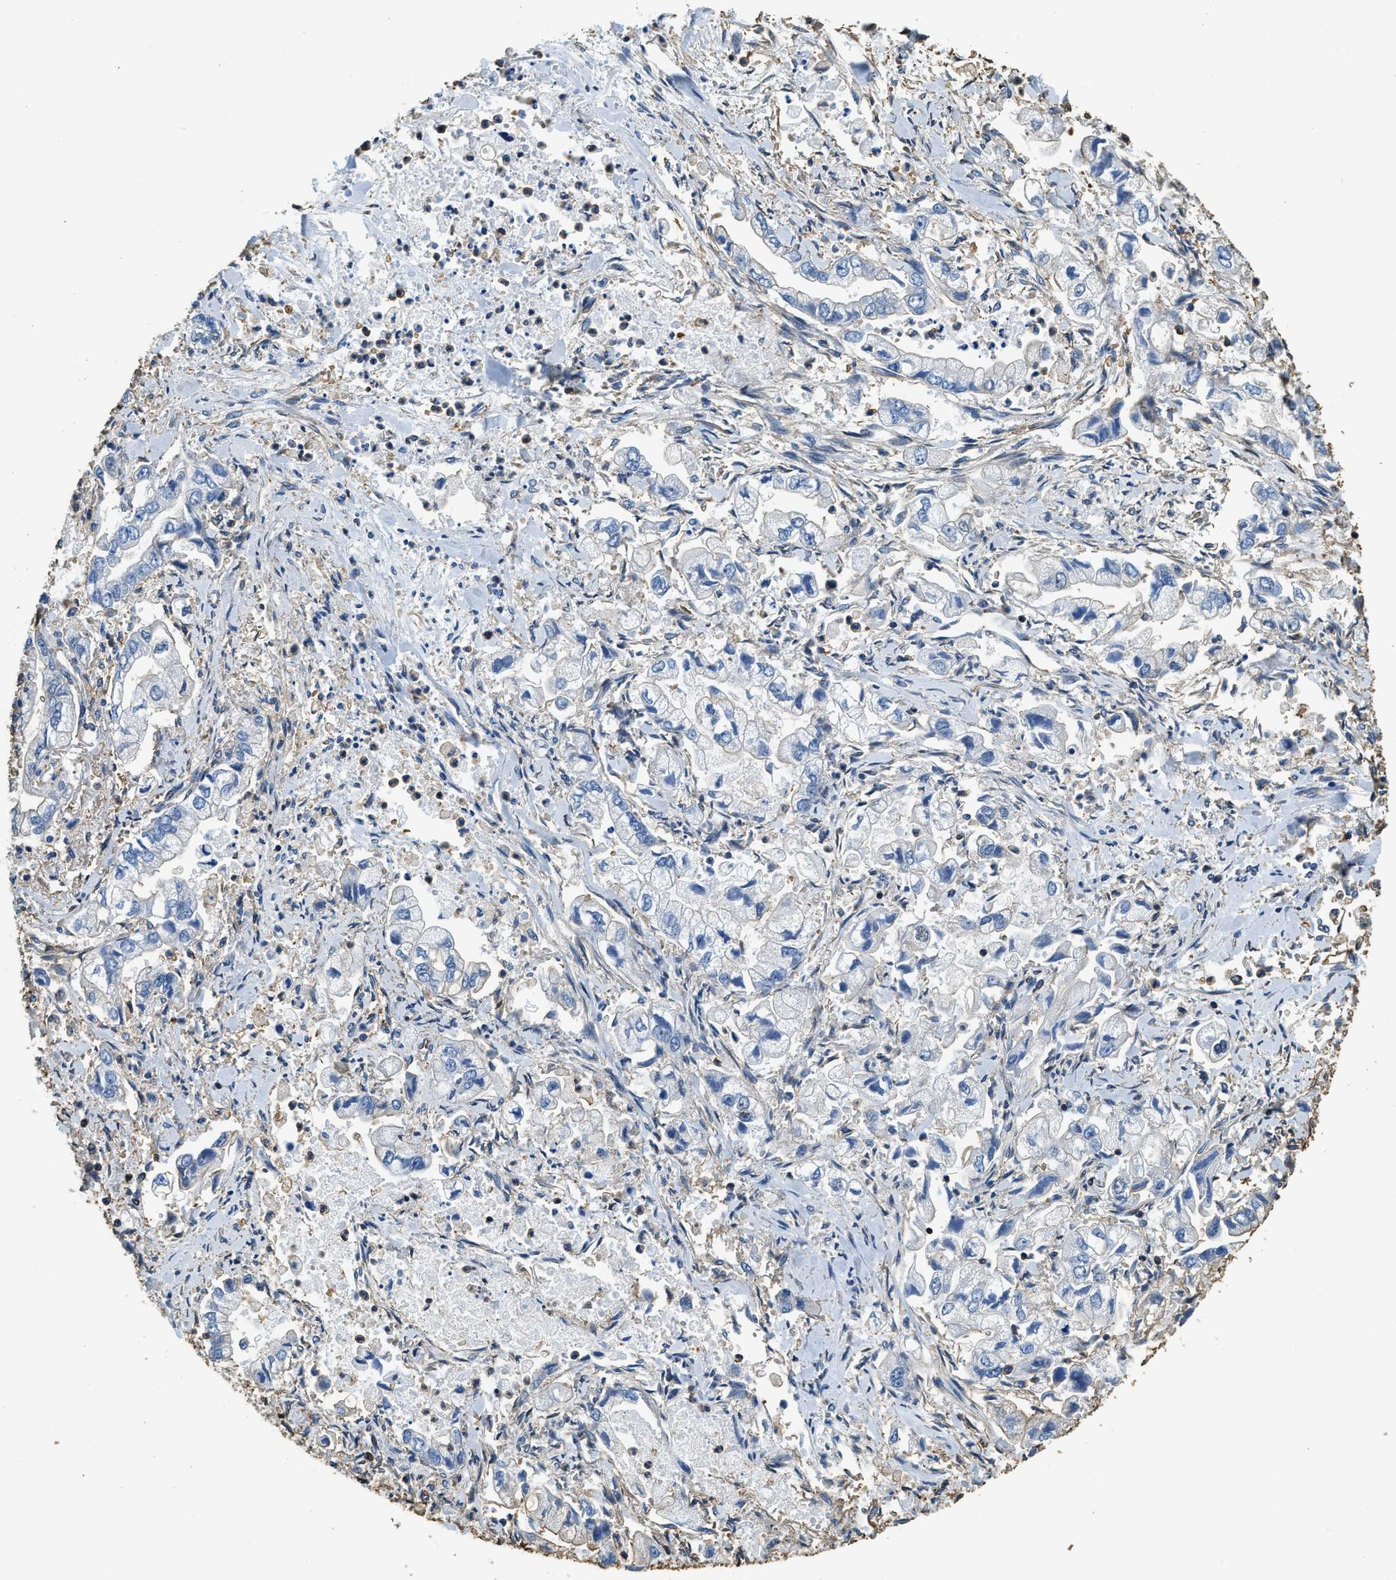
{"staining": {"intensity": "negative", "quantity": "none", "location": "none"}, "tissue": "stomach cancer", "cell_type": "Tumor cells", "image_type": "cancer", "snomed": [{"axis": "morphology", "description": "Normal tissue, NOS"}, {"axis": "morphology", "description": "Adenocarcinoma, NOS"}, {"axis": "topography", "description": "Stomach"}], "caption": "Immunohistochemistry image of human stomach adenocarcinoma stained for a protein (brown), which displays no staining in tumor cells.", "gene": "ACCS", "patient": {"sex": "male", "age": 62}}